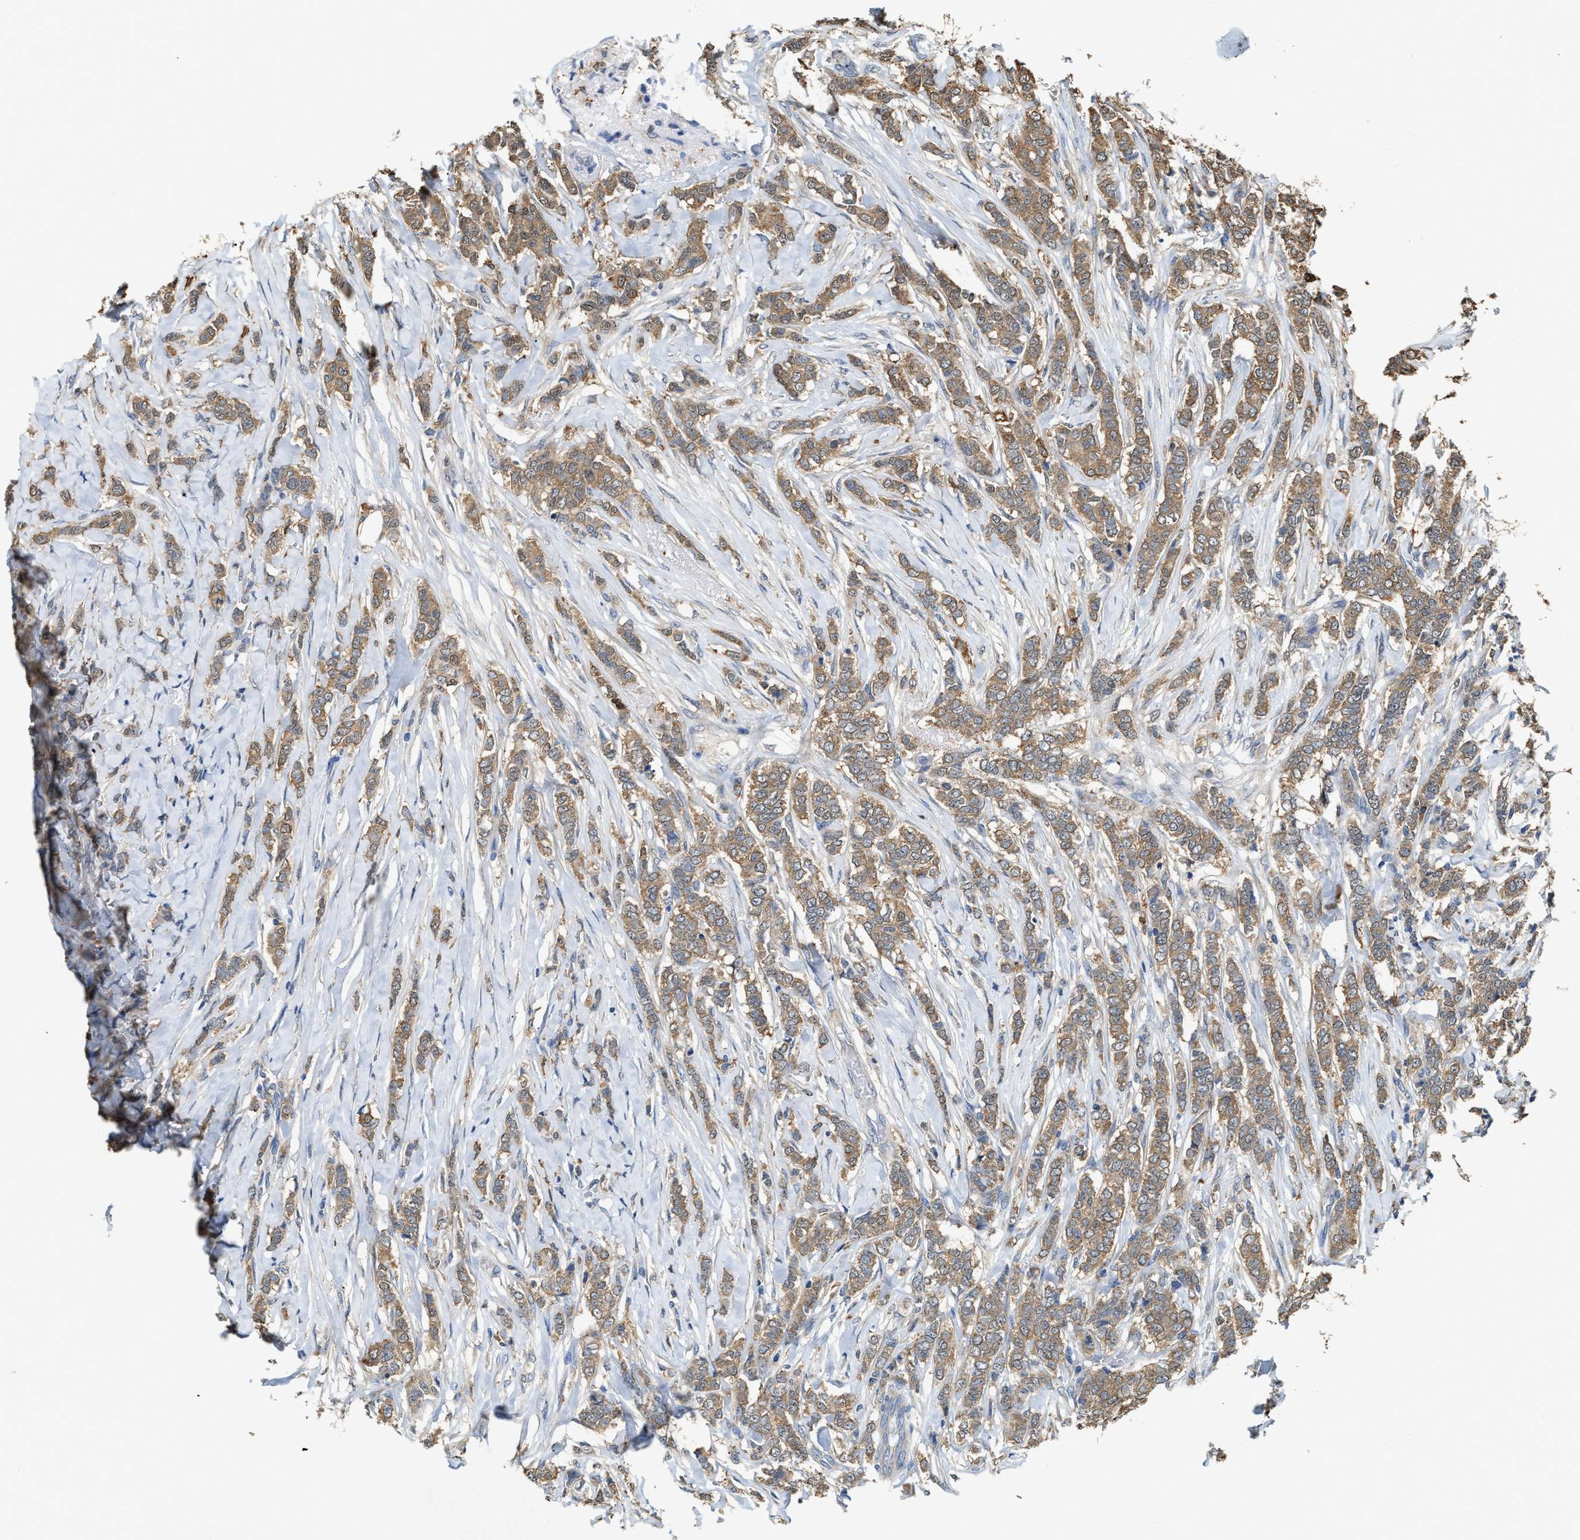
{"staining": {"intensity": "moderate", "quantity": ">75%", "location": "cytoplasmic/membranous"}, "tissue": "breast cancer", "cell_type": "Tumor cells", "image_type": "cancer", "snomed": [{"axis": "morphology", "description": "Lobular carcinoma"}, {"axis": "topography", "description": "Skin"}, {"axis": "topography", "description": "Breast"}], "caption": "Breast cancer stained for a protein exhibits moderate cytoplasmic/membranous positivity in tumor cells.", "gene": "GCN1", "patient": {"sex": "female", "age": 46}}